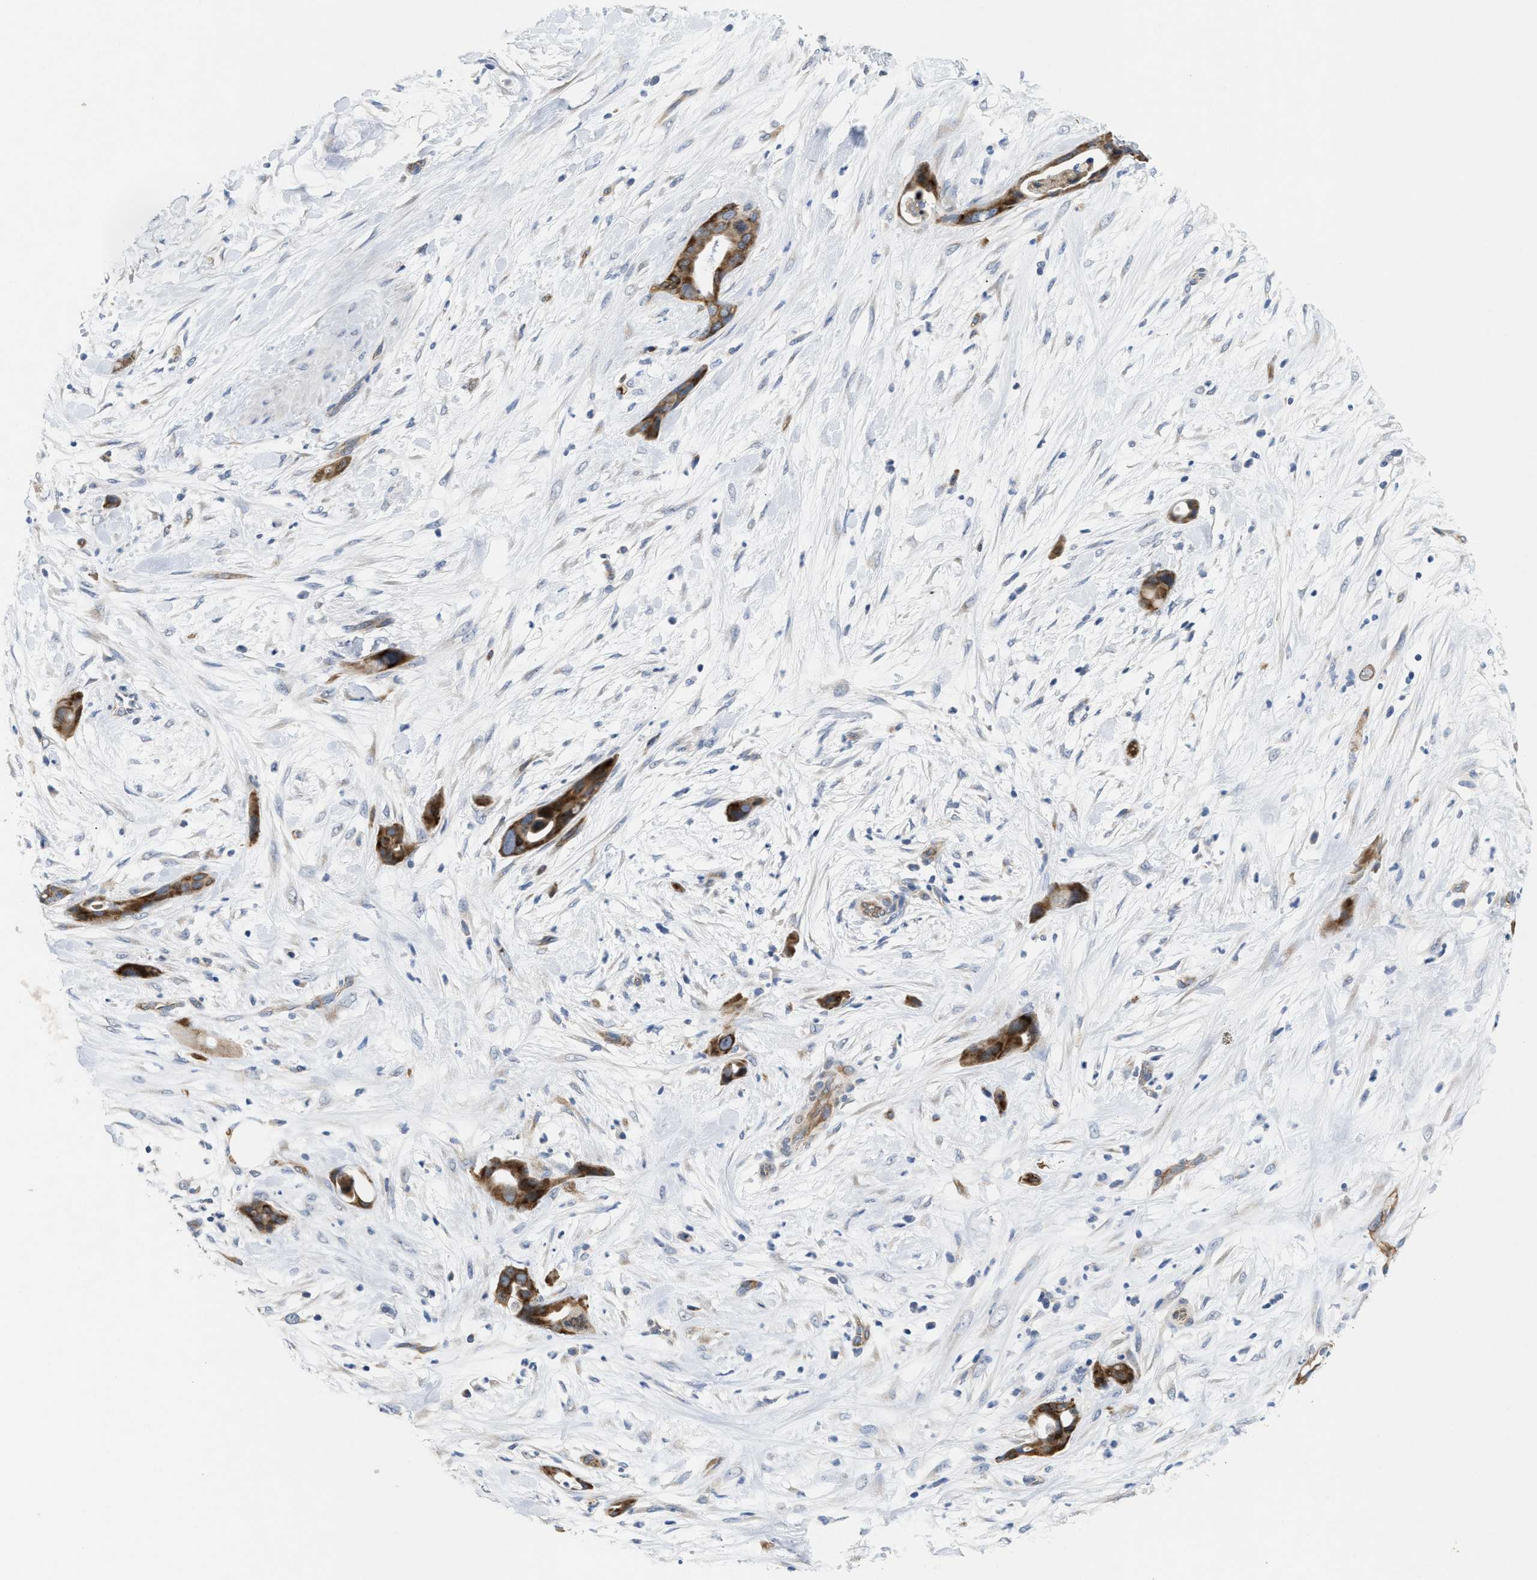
{"staining": {"intensity": "strong", "quantity": "25%-75%", "location": "cytoplasmic/membranous"}, "tissue": "pancreatic cancer", "cell_type": "Tumor cells", "image_type": "cancer", "snomed": [{"axis": "morphology", "description": "Adenocarcinoma, NOS"}, {"axis": "topography", "description": "Pancreas"}], "caption": "This image displays IHC staining of pancreatic cancer (adenocarcinoma), with high strong cytoplasmic/membranous staining in about 25%-75% of tumor cells.", "gene": "UBAP2", "patient": {"sex": "male", "age": 59}}